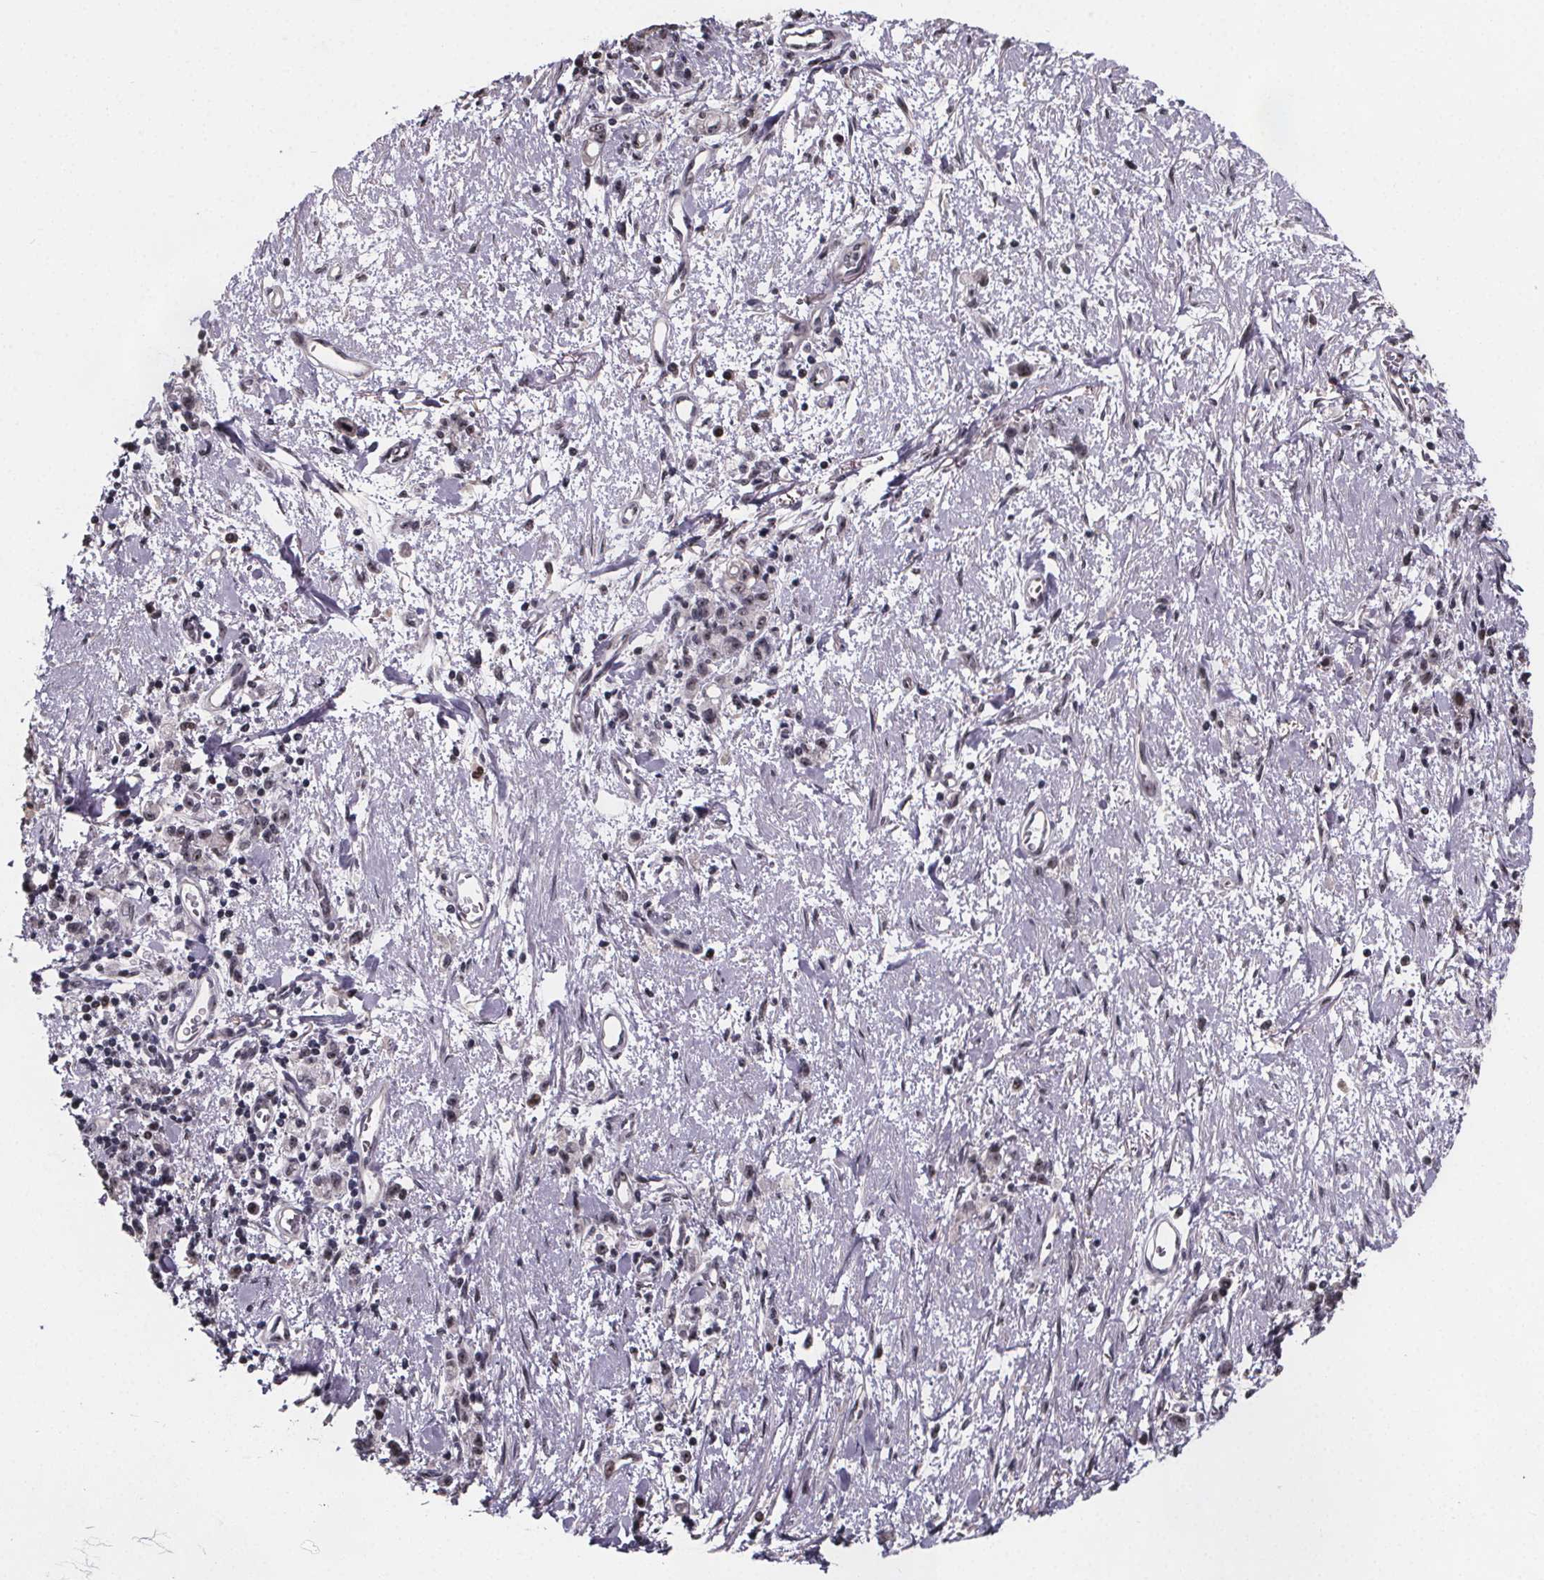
{"staining": {"intensity": "negative", "quantity": "none", "location": "none"}, "tissue": "stomach cancer", "cell_type": "Tumor cells", "image_type": "cancer", "snomed": [{"axis": "morphology", "description": "Adenocarcinoma, NOS"}, {"axis": "topography", "description": "Stomach"}], "caption": "DAB (3,3'-diaminobenzidine) immunohistochemical staining of adenocarcinoma (stomach) shows no significant positivity in tumor cells.", "gene": "U2SURP", "patient": {"sex": "male", "age": 77}}